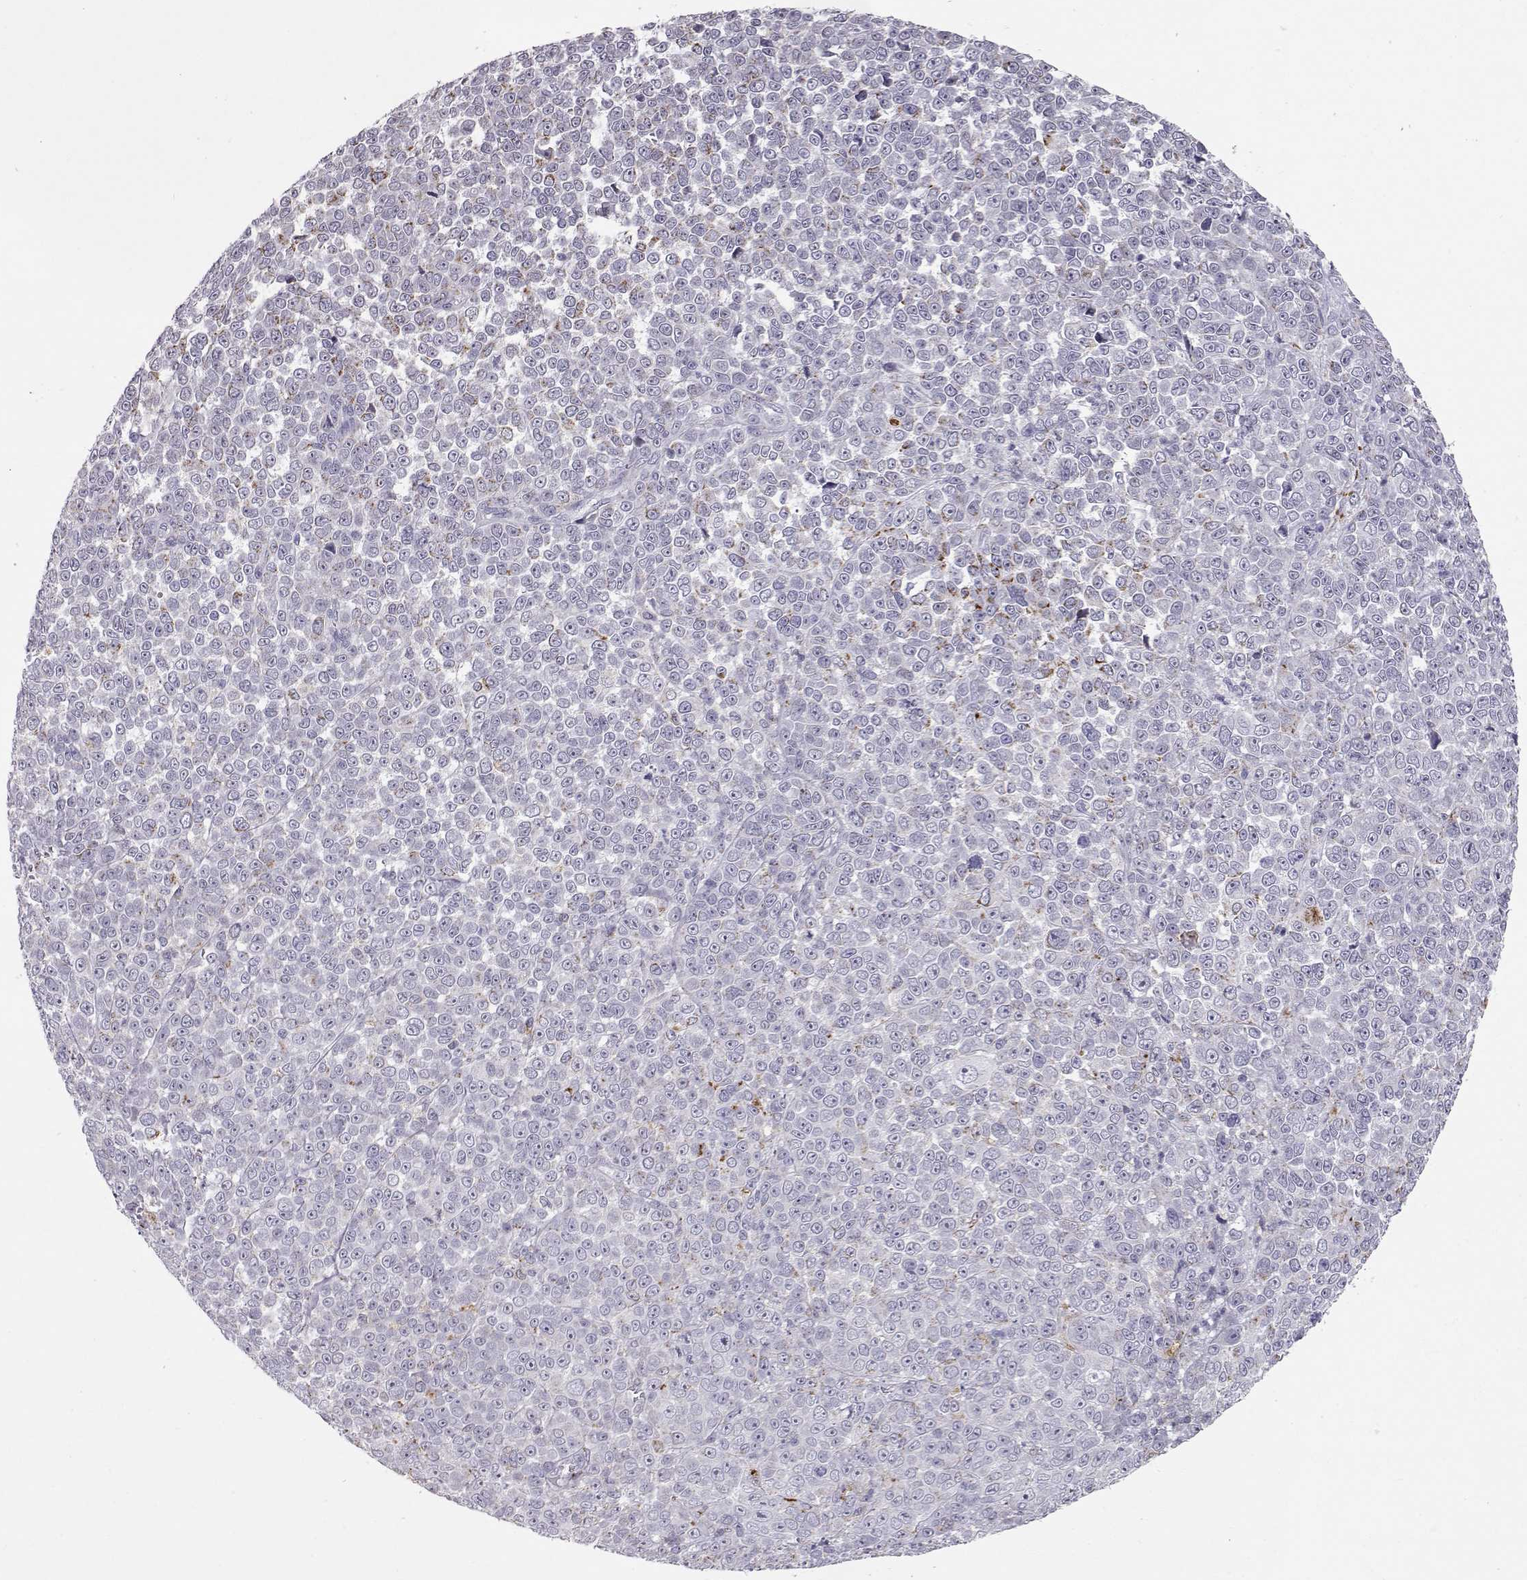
{"staining": {"intensity": "negative", "quantity": "none", "location": "none"}, "tissue": "melanoma", "cell_type": "Tumor cells", "image_type": "cancer", "snomed": [{"axis": "morphology", "description": "Malignant melanoma, NOS"}, {"axis": "topography", "description": "Skin"}], "caption": "Photomicrograph shows no significant protein staining in tumor cells of melanoma. The staining was performed using DAB (3,3'-diaminobenzidine) to visualize the protein expression in brown, while the nuclei were stained in blue with hematoxylin (Magnification: 20x).", "gene": "NPVF", "patient": {"sex": "female", "age": 95}}